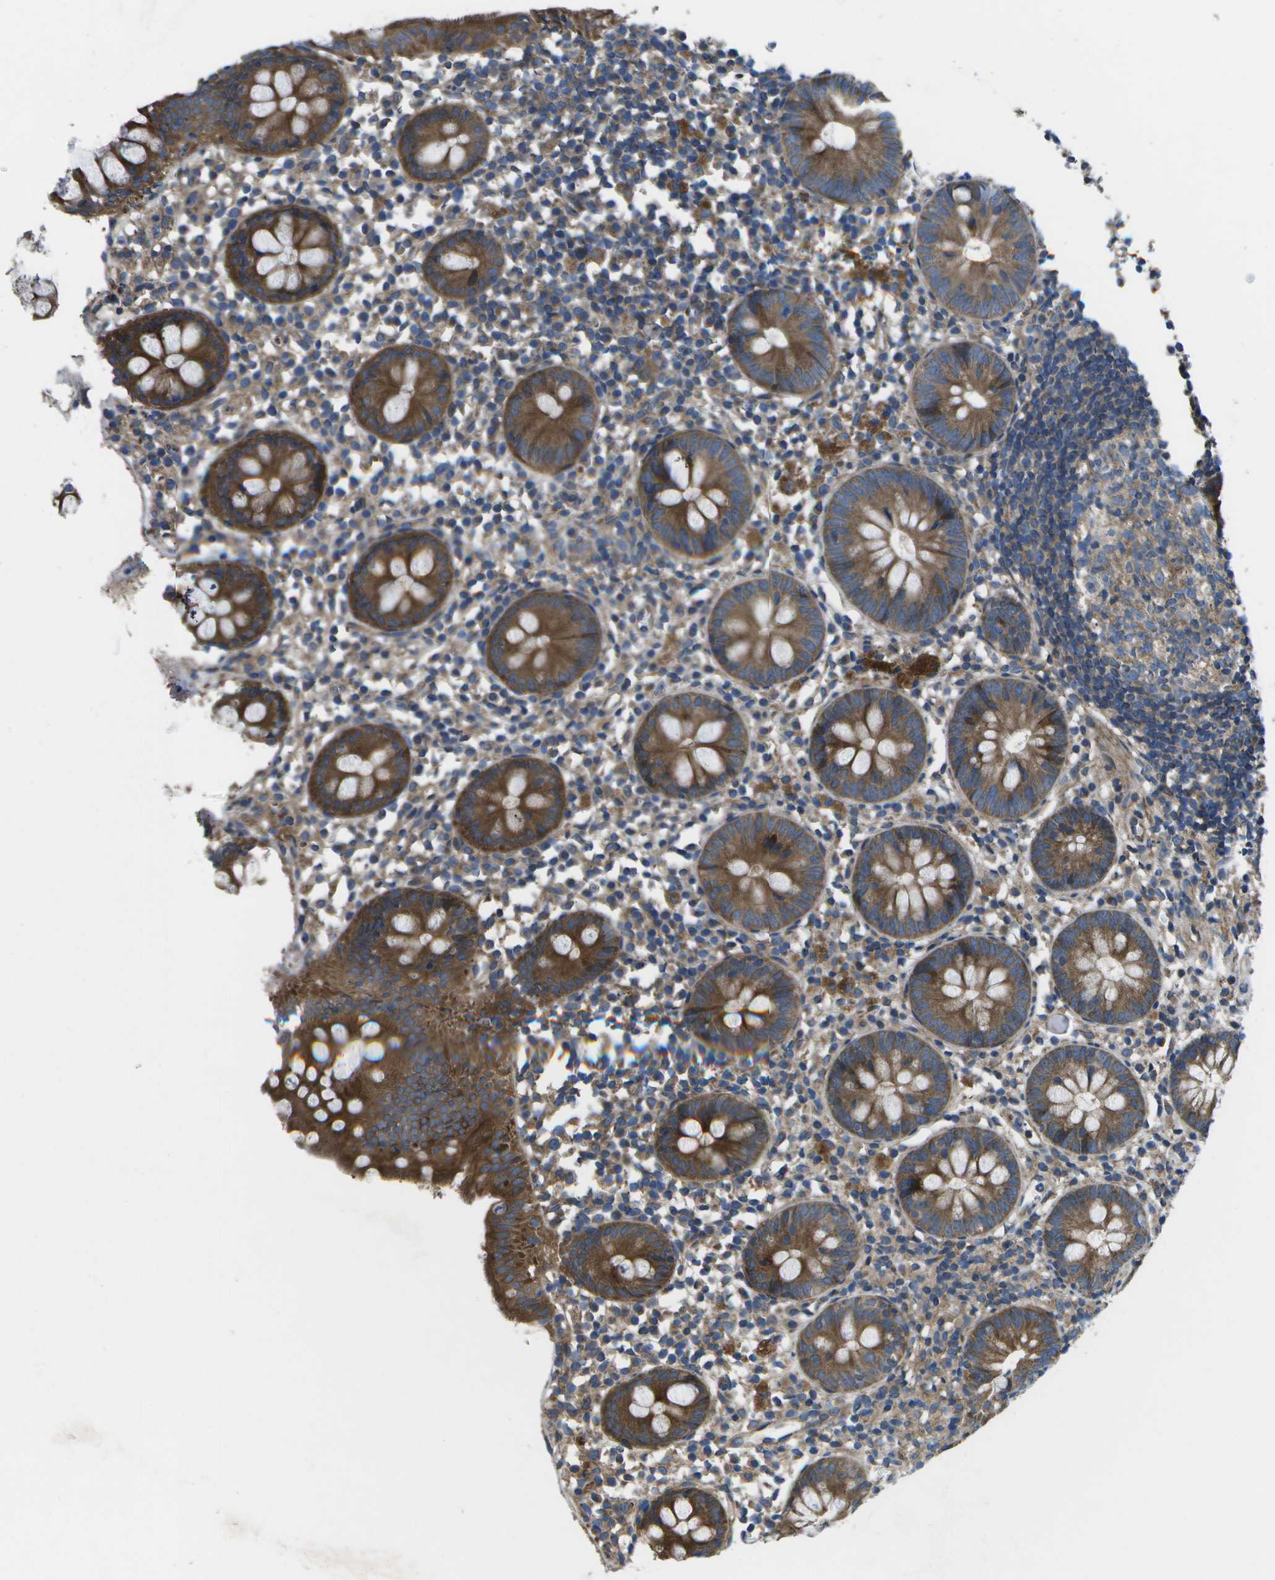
{"staining": {"intensity": "strong", "quantity": ">75%", "location": "cytoplasmic/membranous"}, "tissue": "appendix", "cell_type": "Glandular cells", "image_type": "normal", "snomed": [{"axis": "morphology", "description": "Normal tissue, NOS"}, {"axis": "topography", "description": "Appendix"}], "caption": "The image shows staining of unremarkable appendix, revealing strong cytoplasmic/membranous protein expression (brown color) within glandular cells.", "gene": "MVK", "patient": {"sex": "female", "age": 20}}